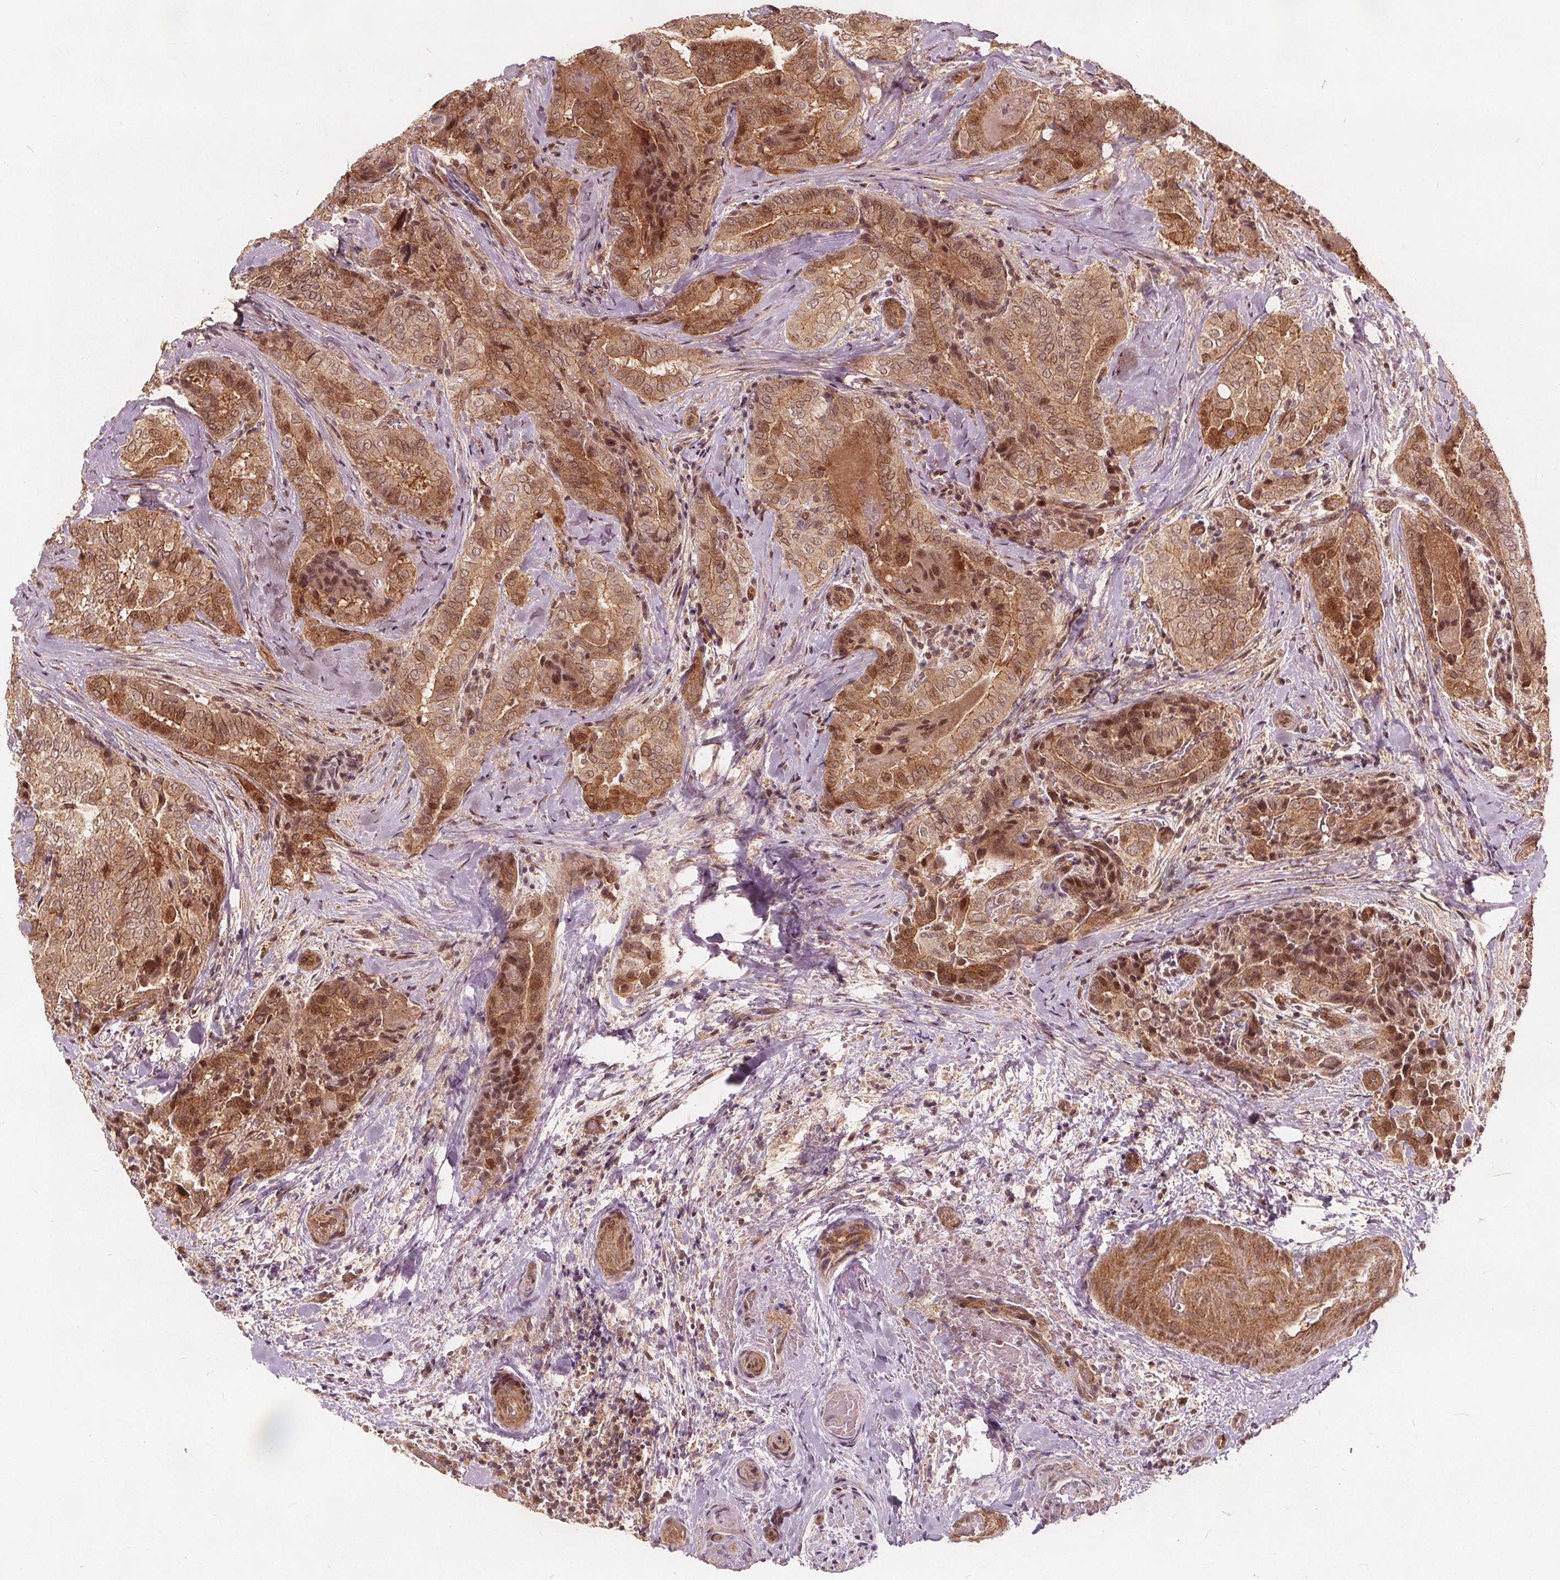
{"staining": {"intensity": "moderate", "quantity": ">75%", "location": "cytoplasmic/membranous,nuclear"}, "tissue": "thyroid cancer", "cell_type": "Tumor cells", "image_type": "cancer", "snomed": [{"axis": "morphology", "description": "Papillary adenocarcinoma, NOS"}, {"axis": "topography", "description": "Thyroid gland"}], "caption": "The image demonstrates immunohistochemical staining of papillary adenocarcinoma (thyroid). There is moderate cytoplasmic/membranous and nuclear positivity is identified in about >75% of tumor cells. The protein is shown in brown color, while the nuclei are stained blue.", "gene": "PPP1CB", "patient": {"sex": "female", "age": 61}}